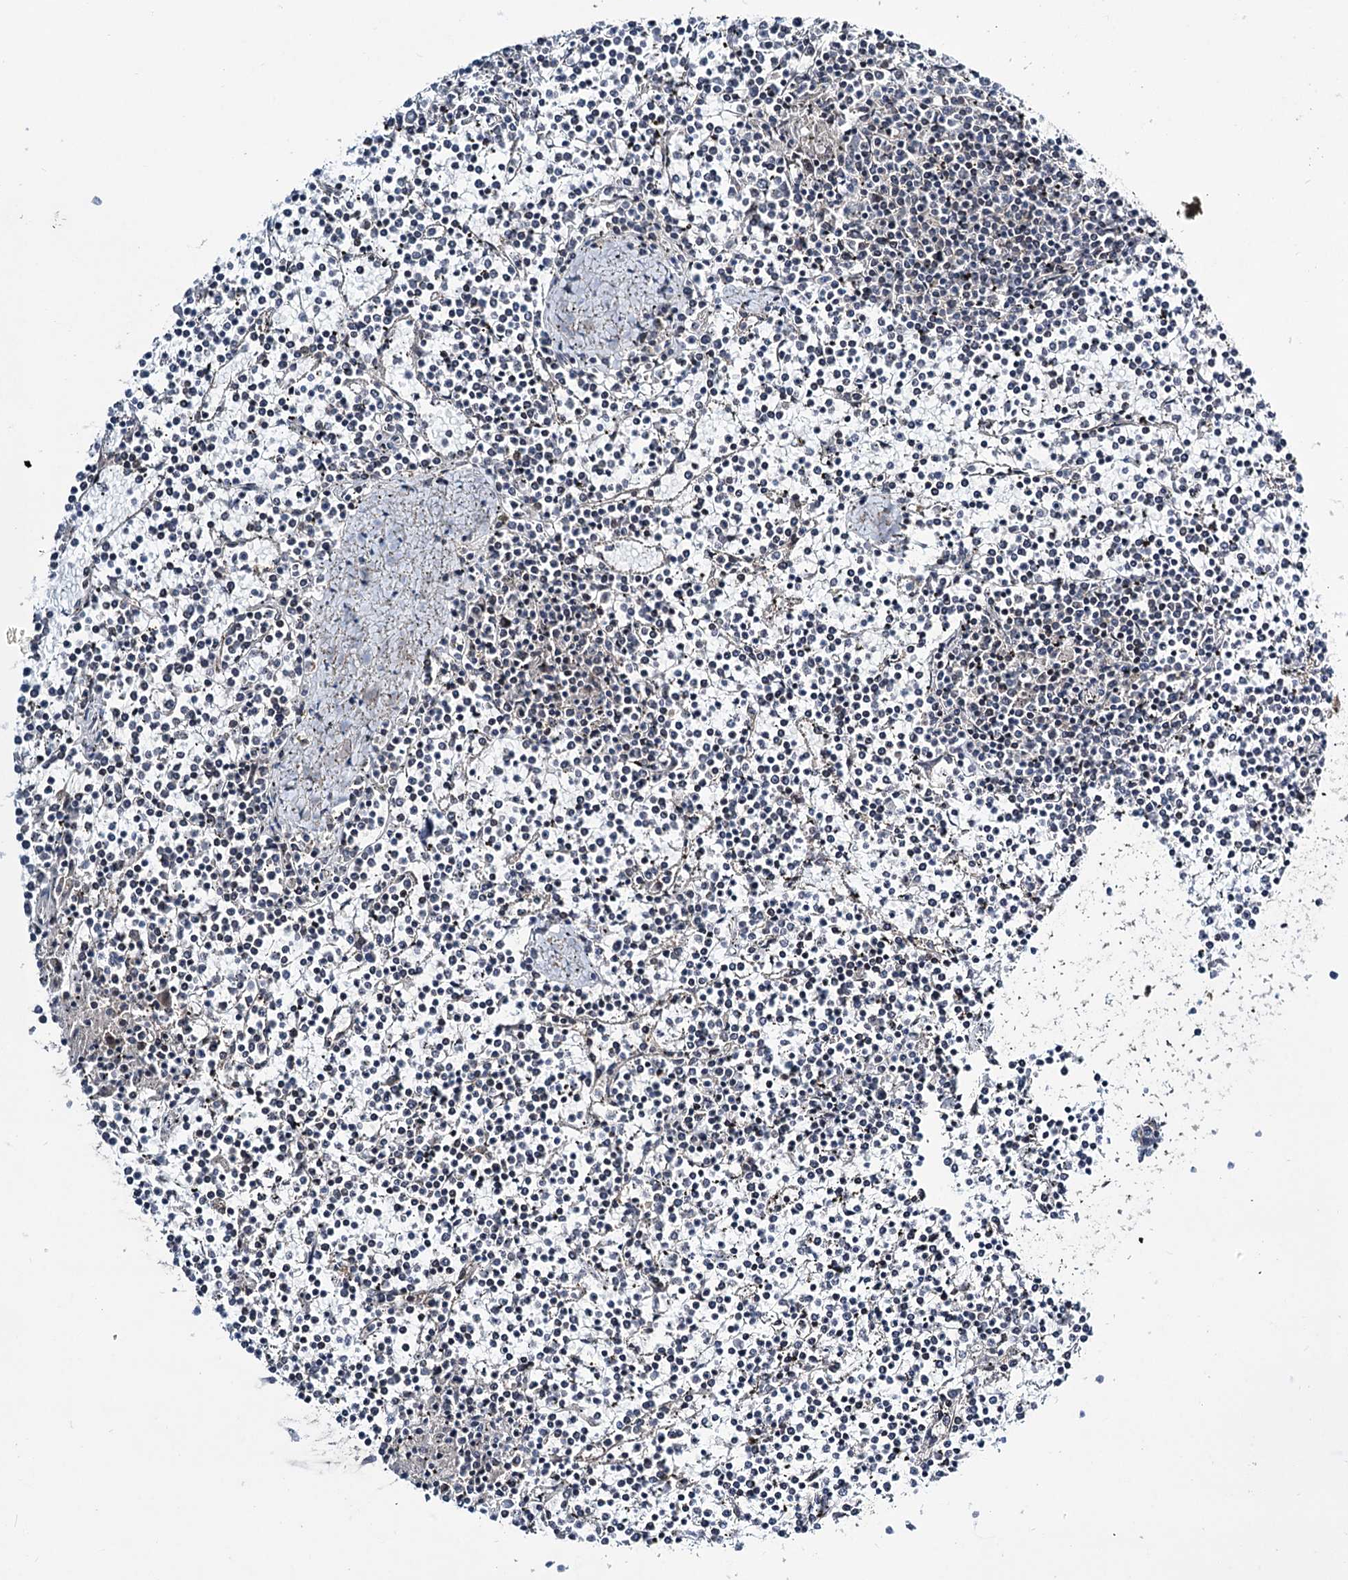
{"staining": {"intensity": "negative", "quantity": "none", "location": "none"}, "tissue": "lymphoma", "cell_type": "Tumor cells", "image_type": "cancer", "snomed": [{"axis": "morphology", "description": "Malignant lymphoma, non-Hodgkin's type, Low grade"}, {"axis": "topography", "description": "Spleen"}], "caption": "The immunohistochemistry (IHC) histopathology image has no significant positivity in tumor cells of low-grade malignant lymphoma, non-Hodgkin's type tissue.", "gene": "DCUN1D4", "patient": {"sex": "female", "age": 19}}